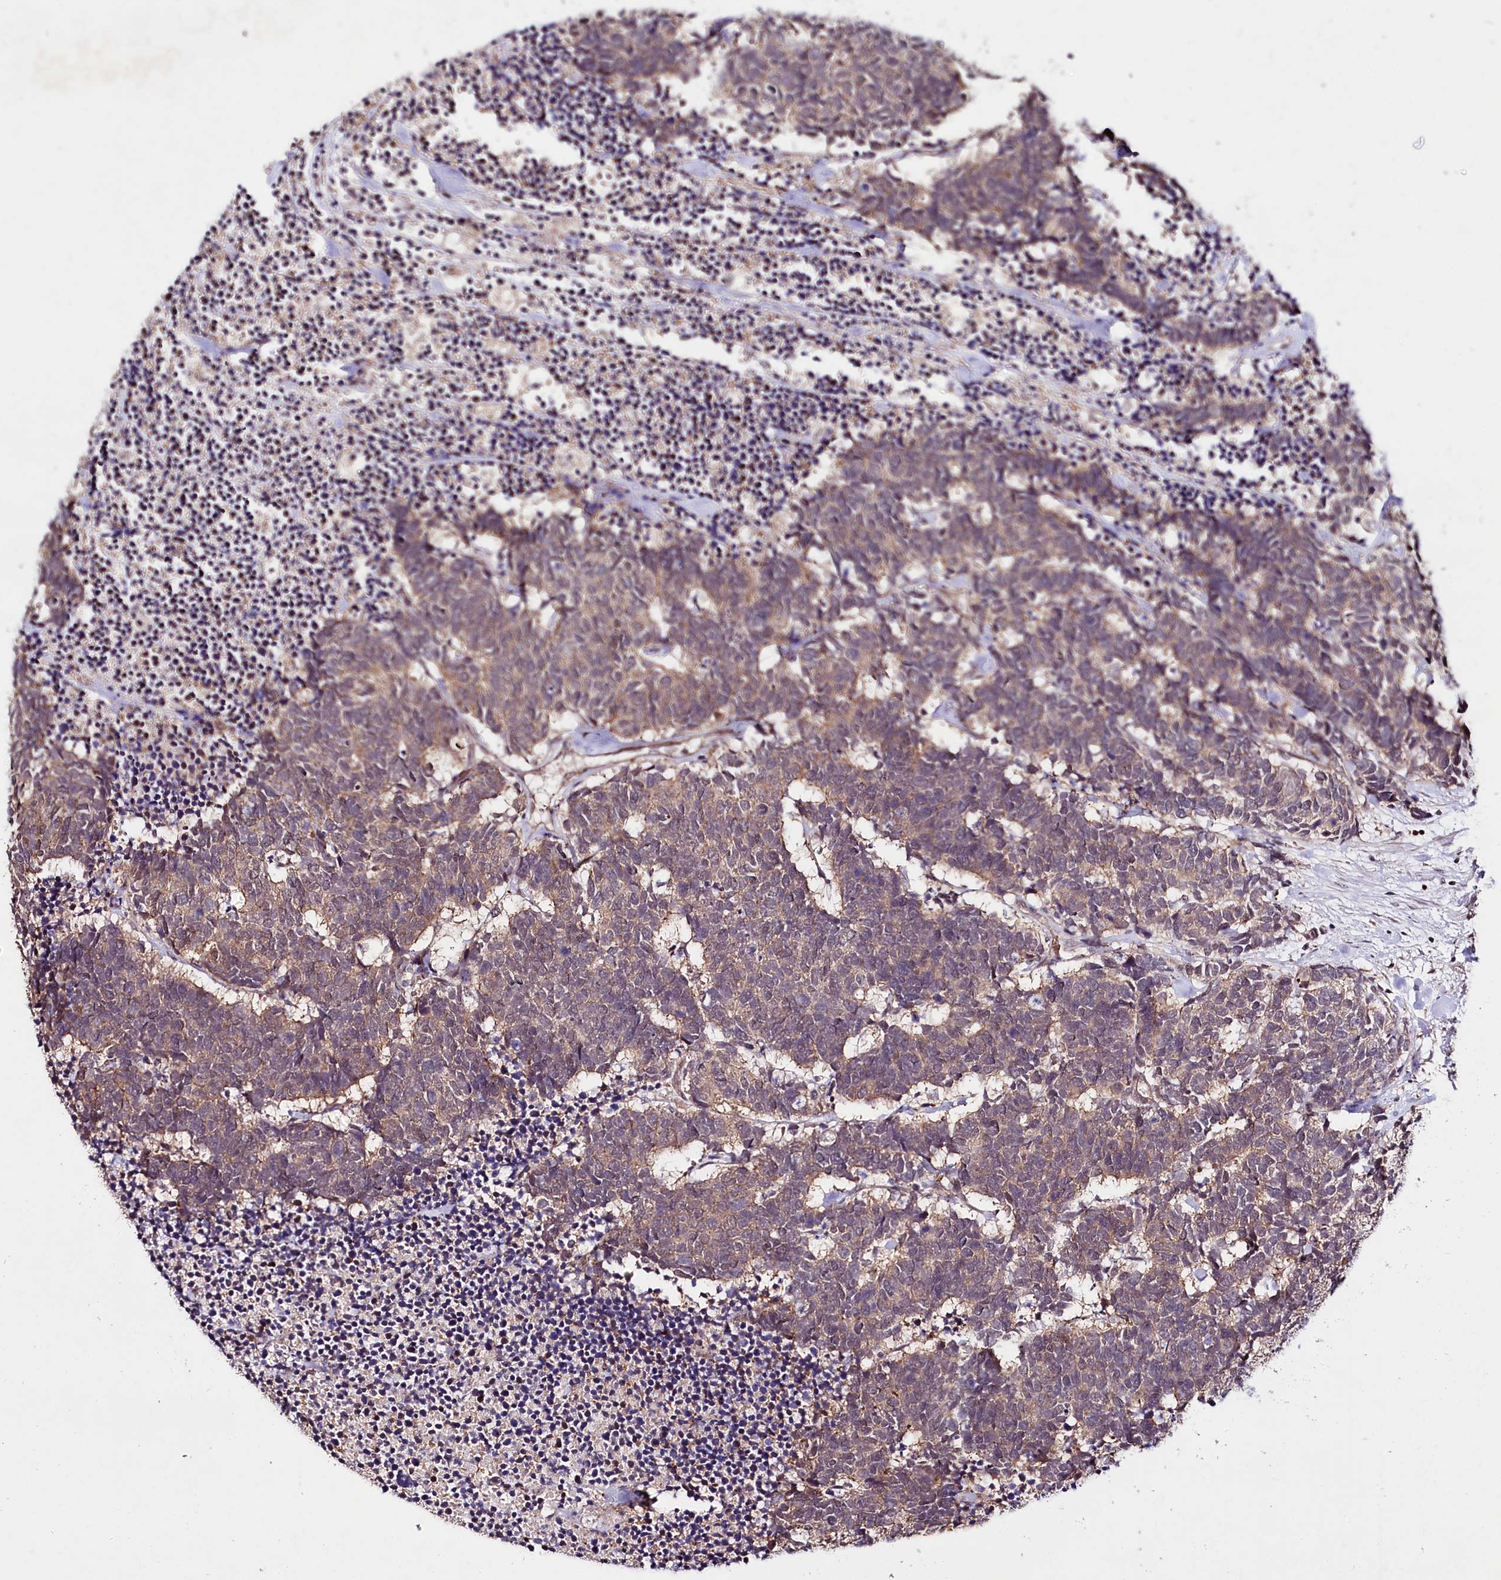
{"staining": {"intensity": "moderate", "quantity": ">75%", "location": "cytoplasmic/membranous"}, "tissue": "carcinoid", "cell_type": "Tumor cells", "image_type": "cancer", "snomed": [{"axis": "morphology", "description": "Carcinoma, NOS"}, {"axis": "morphology", "description": "Carcinoid, malignant, NOS"}, {"axis": "topography", "description": "Urinary bladder"}], "caption": "Tumor cells show medium levels of moderate cytoplasmic/membranous expression in about >75% of cells in carcinoid.", "gene": "TAFAZZIN", "patient": {"sex": "male", "age": 57}}